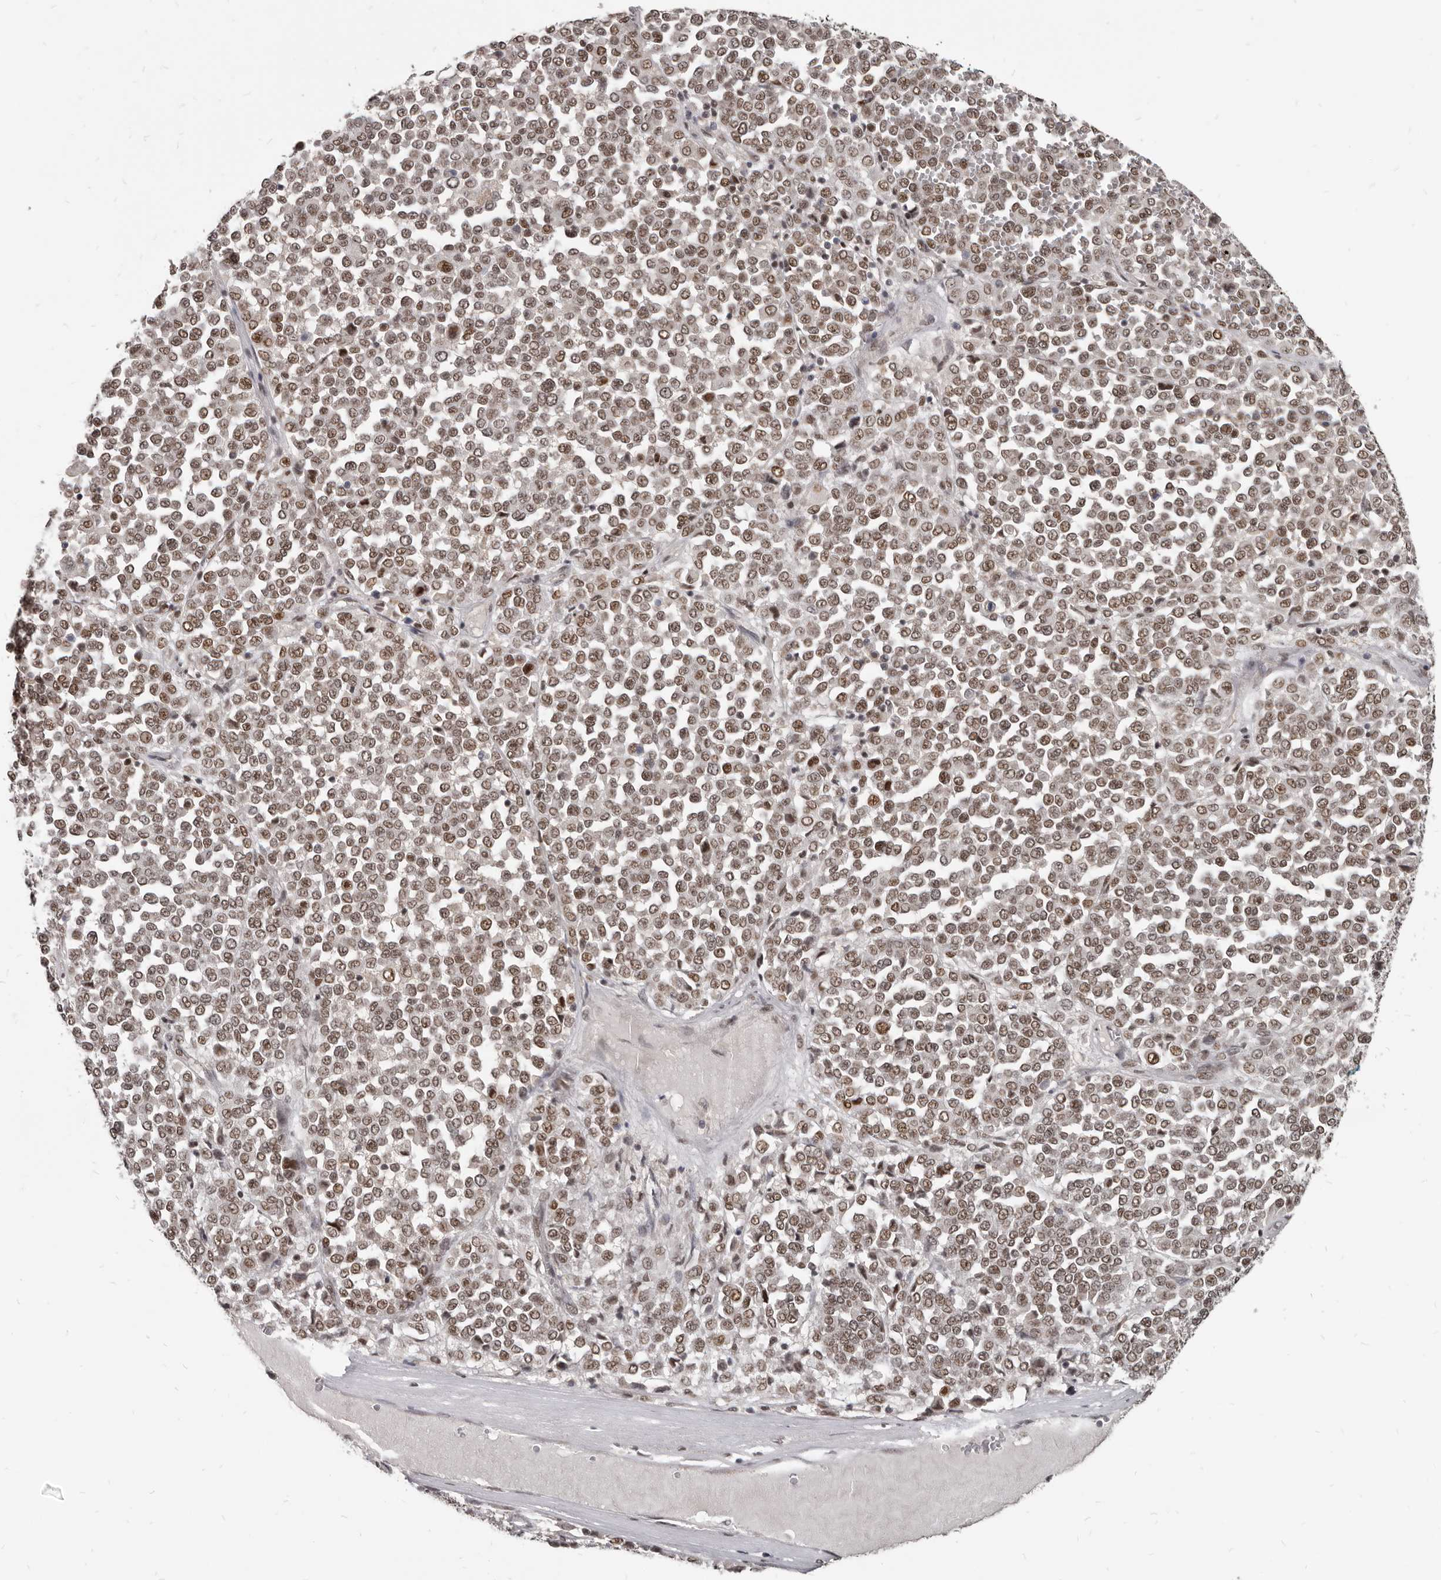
{"staining": {"intensity": "moderate", "quantity": ">75%", "location": "nuclear"}, "tissue": "melanoma", "cell_type": "Tumor cells", "image_type": "cancer", "snomed": [{"axis": "morphology", "description": "Malignant melanoma, Metastatic site"}, {"axis": "topography", "description": "Pancreas"}], "caption": "Melanoma tissue demonstrates moderate nuclear positivity in approximately >75% of tumor cells", "gene": "ATF5", "patient": {"sex": "female", "age": 30}}